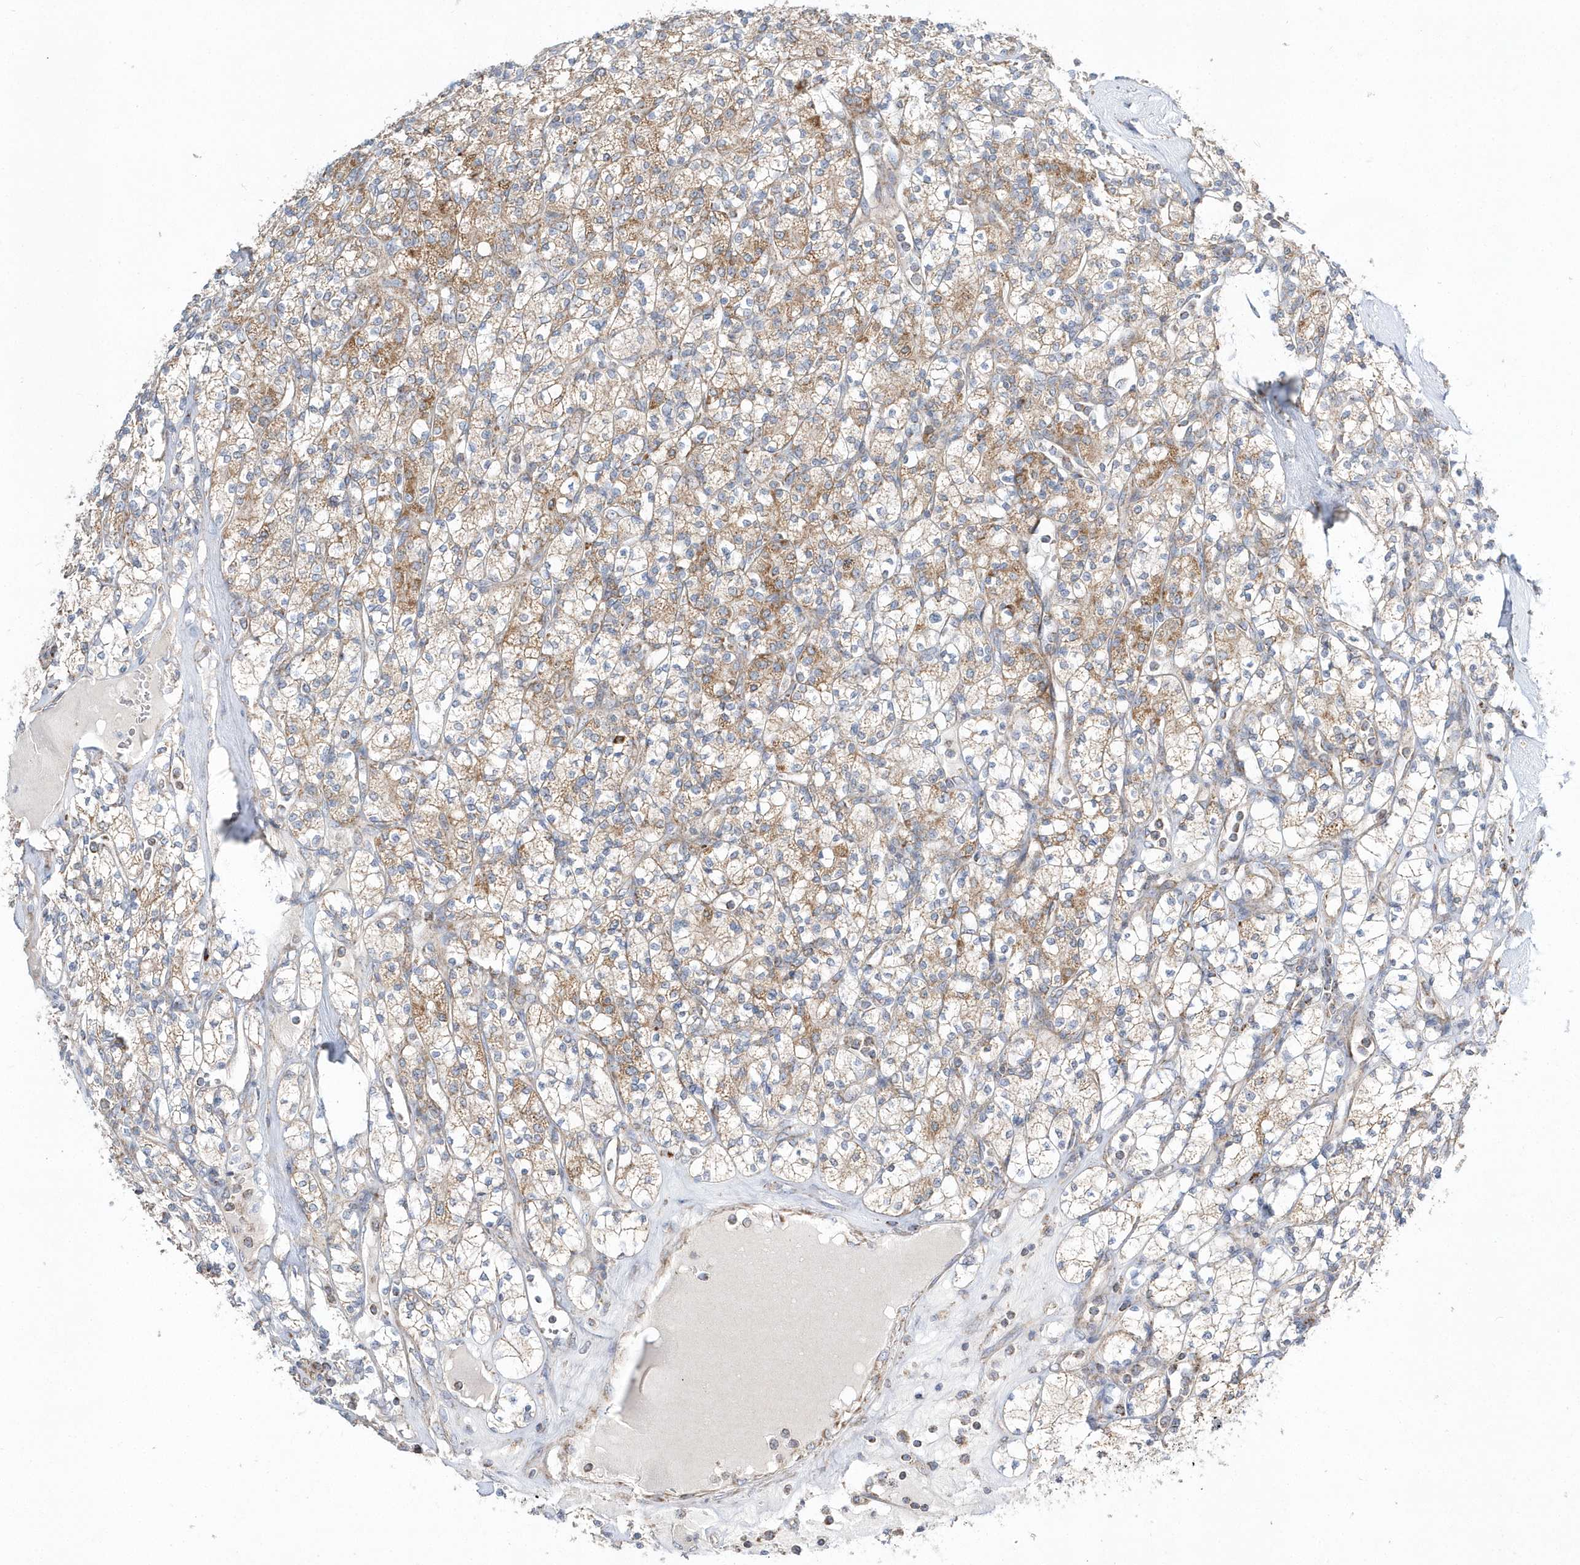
{"staining": {"intensity": "moderate", "quantity": "25%-75%", "location": "cytoplasmic/membranous"}, "tissue": "renal cancer", "cell_type": "Tumor cells", "image_type": "cancer", "snomed": [{"axis": "morphology", "description": "Adenocarcinoma, NOS"}, {"axis": "topography", "description": "Kidney"}], "caption": "Renal cancer (adenocarcinoma) was stained to show a protein in brown. There is medium levels of moderate cytoplasmic/membranous staining in approximately 25%-75% of tumor cells.", "gene": "OPA1", "patient": {"sex": "male", "age": 77}}